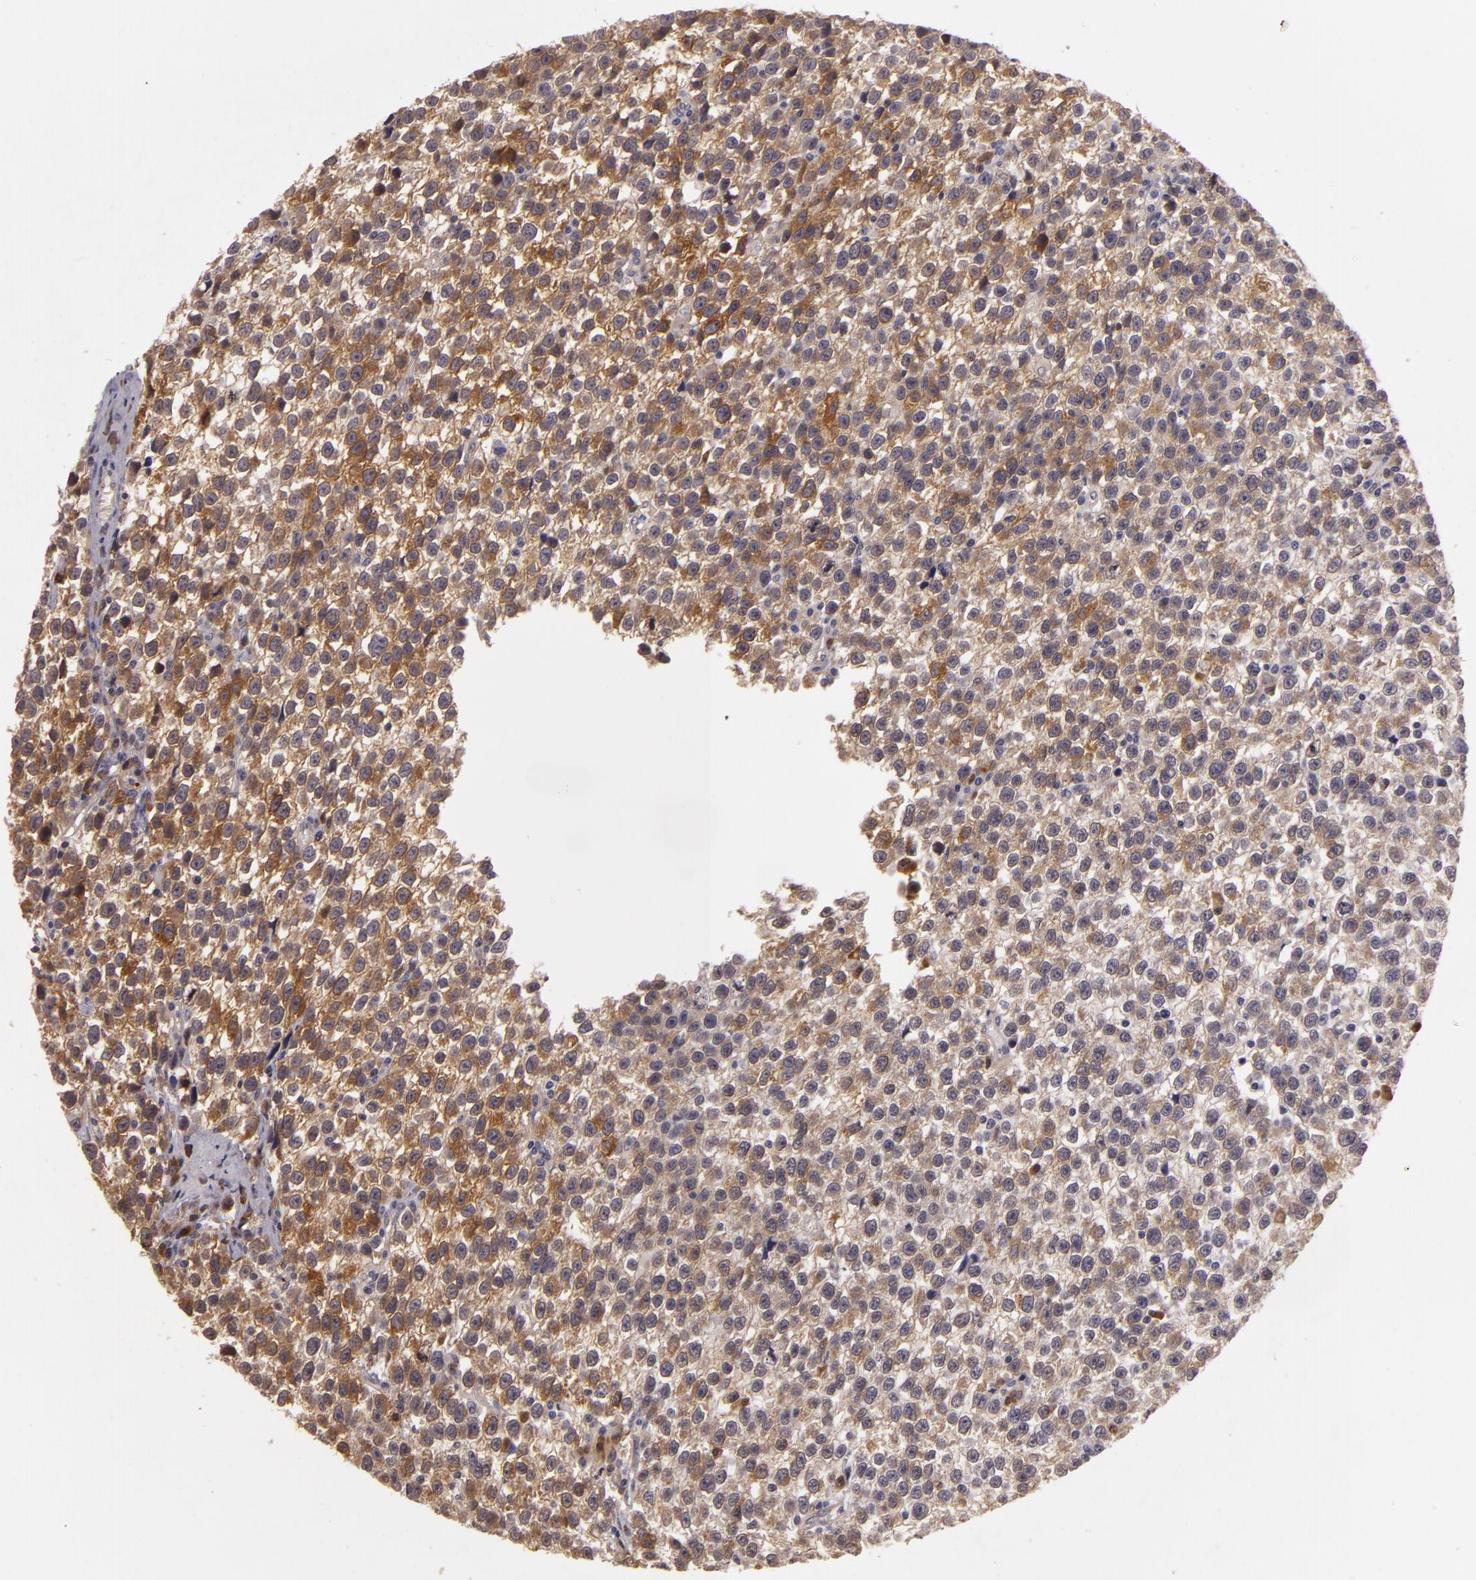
{"staining": {"intensity": "moderate", "quantity": "25%-75%", "location": "cytoplasmic/membranous"}, "tissue": "testis cancer", "cell_type": "Tumor cells", "image_type": "cancer", "snomed": [{"axis": "morphology", "description": "Seminoma, NOS"}, {"axis": "topography", "description": "Testis"}], "caption": "A micrograph of human seminoma (testis) stained for a protein displays moderate cytoplasmic/membranous brown staining in tumor cells. (DAB IHC, brown staining for protein, blue staining for nuclei).", "gene": "SYTL4", "patient": {"sex": "male", "age": 35}}